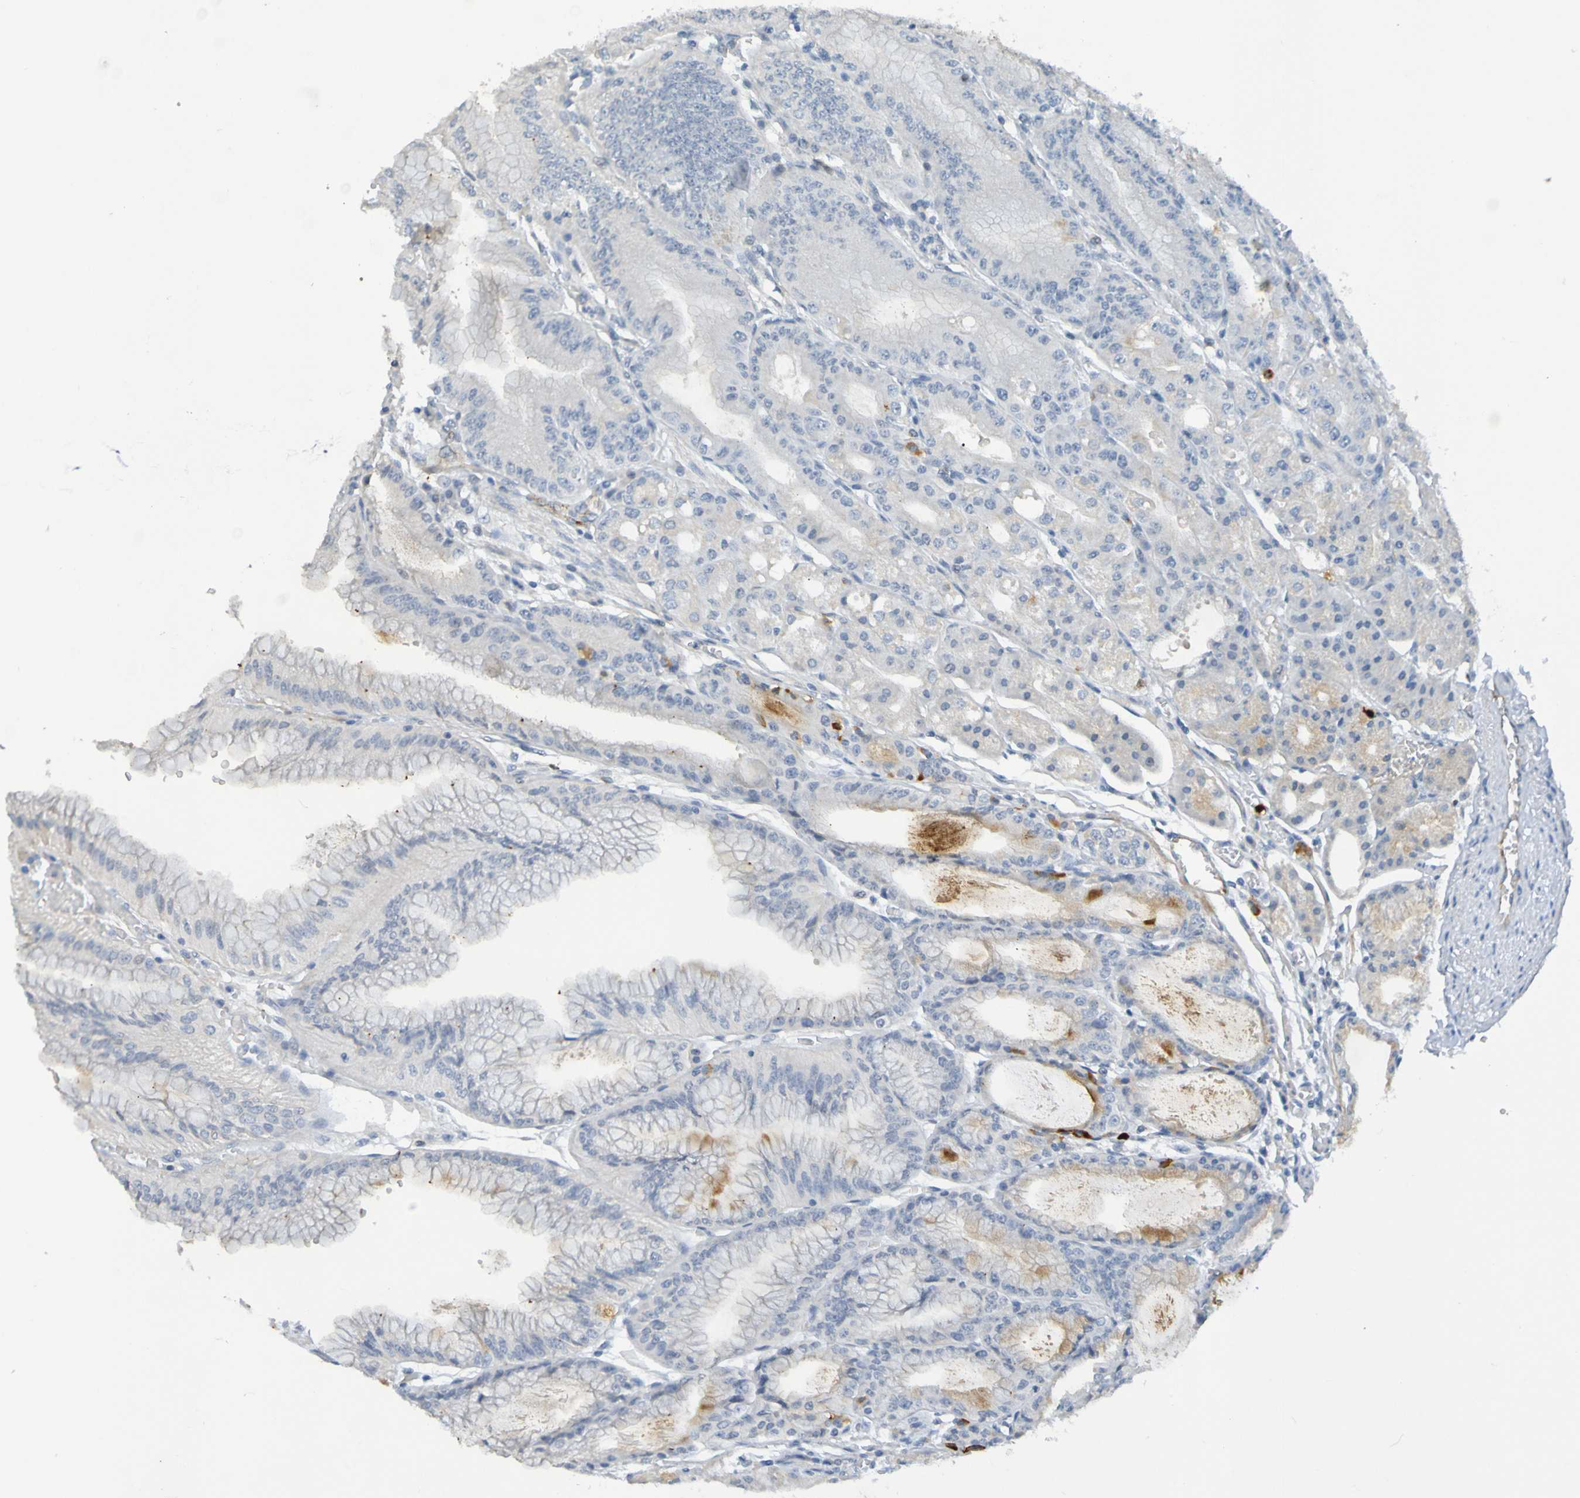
{"staining": {"intensity": "moderate", "quantity": "<25%", "location": "cytoplasmic/membranous"}, "tissue": "stomach", "cell_type": "Glandular cells", "image_type": "normal", "snomed": [{"axis": "morphology", "description": "Normal tissue, NOS"}, {"axis": "topography", "description": "Stomach, lower"}], "caption": "Immunohistochemical staining of benign human stomach demonstrates <25% levels of moderate cytoplasmic/membranous protein staining in about <25% of glandular cells.", "gene": "IL10", "patient": {"sex": "male", "age": 71}}